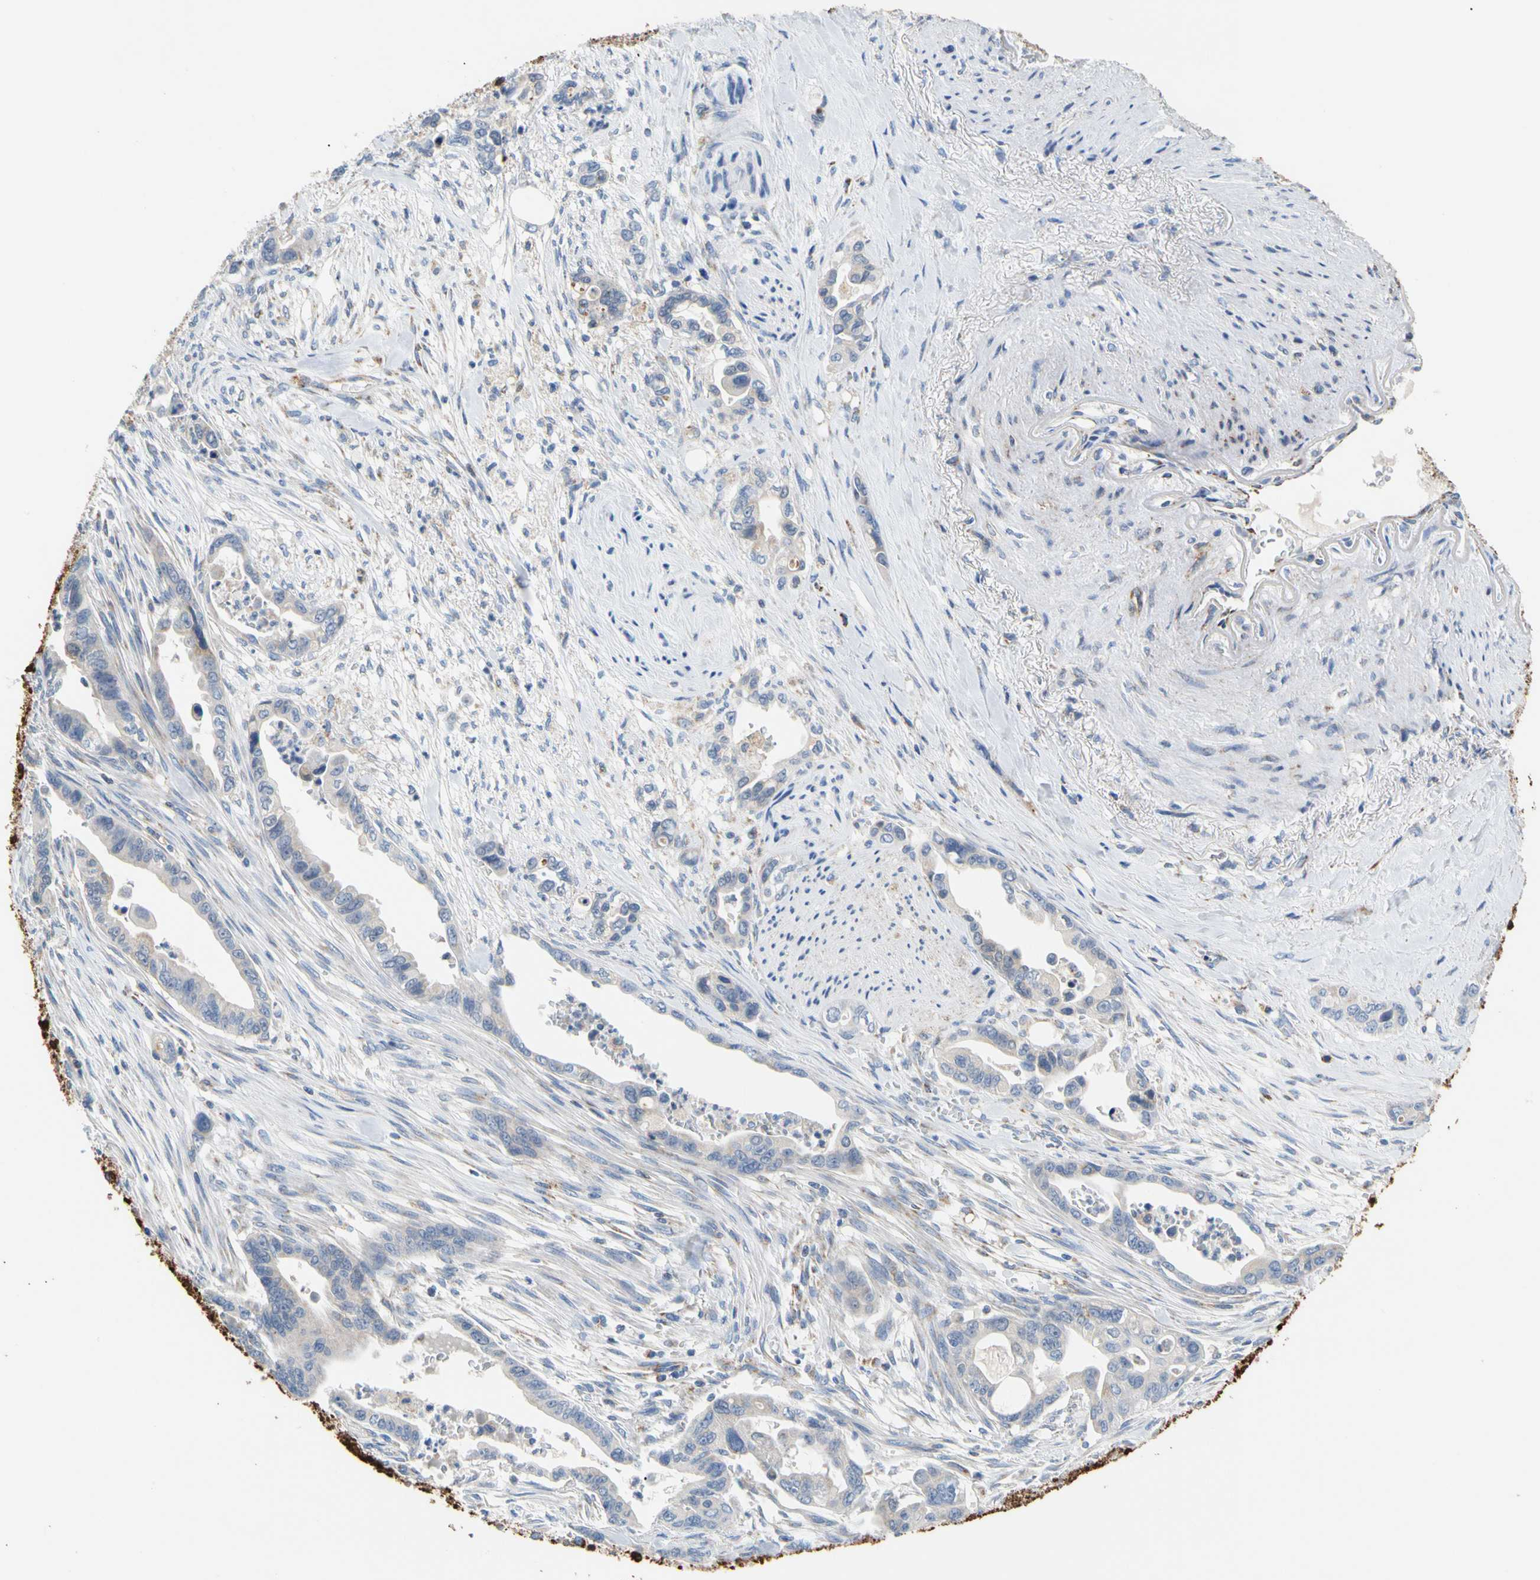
{"staining": {"intensity": "weak", "quantity": "25%-75%", "location": "cytoplasmic/membranous"}, "tissue": "pancreatic cancer", "cell_type": "Tumor cells", "image_type": "cancer", "snomed": [{"axis": "morphology", "description": "Adenocarcinoma, NOS"}, {"axis": "topography", "description": "Pancreas"}], "caption": "Adenocarcinoma (pancreatic) stained with DAB (3,3'-diaminobenzidine) immunohistochemistry (IHC) reveals low levels of weak cytoplasmic/membranous staining in about 25%-75% of tumor cells.", "gene": "ACAT1", "patient": {"sex": "male", "age": 70}}